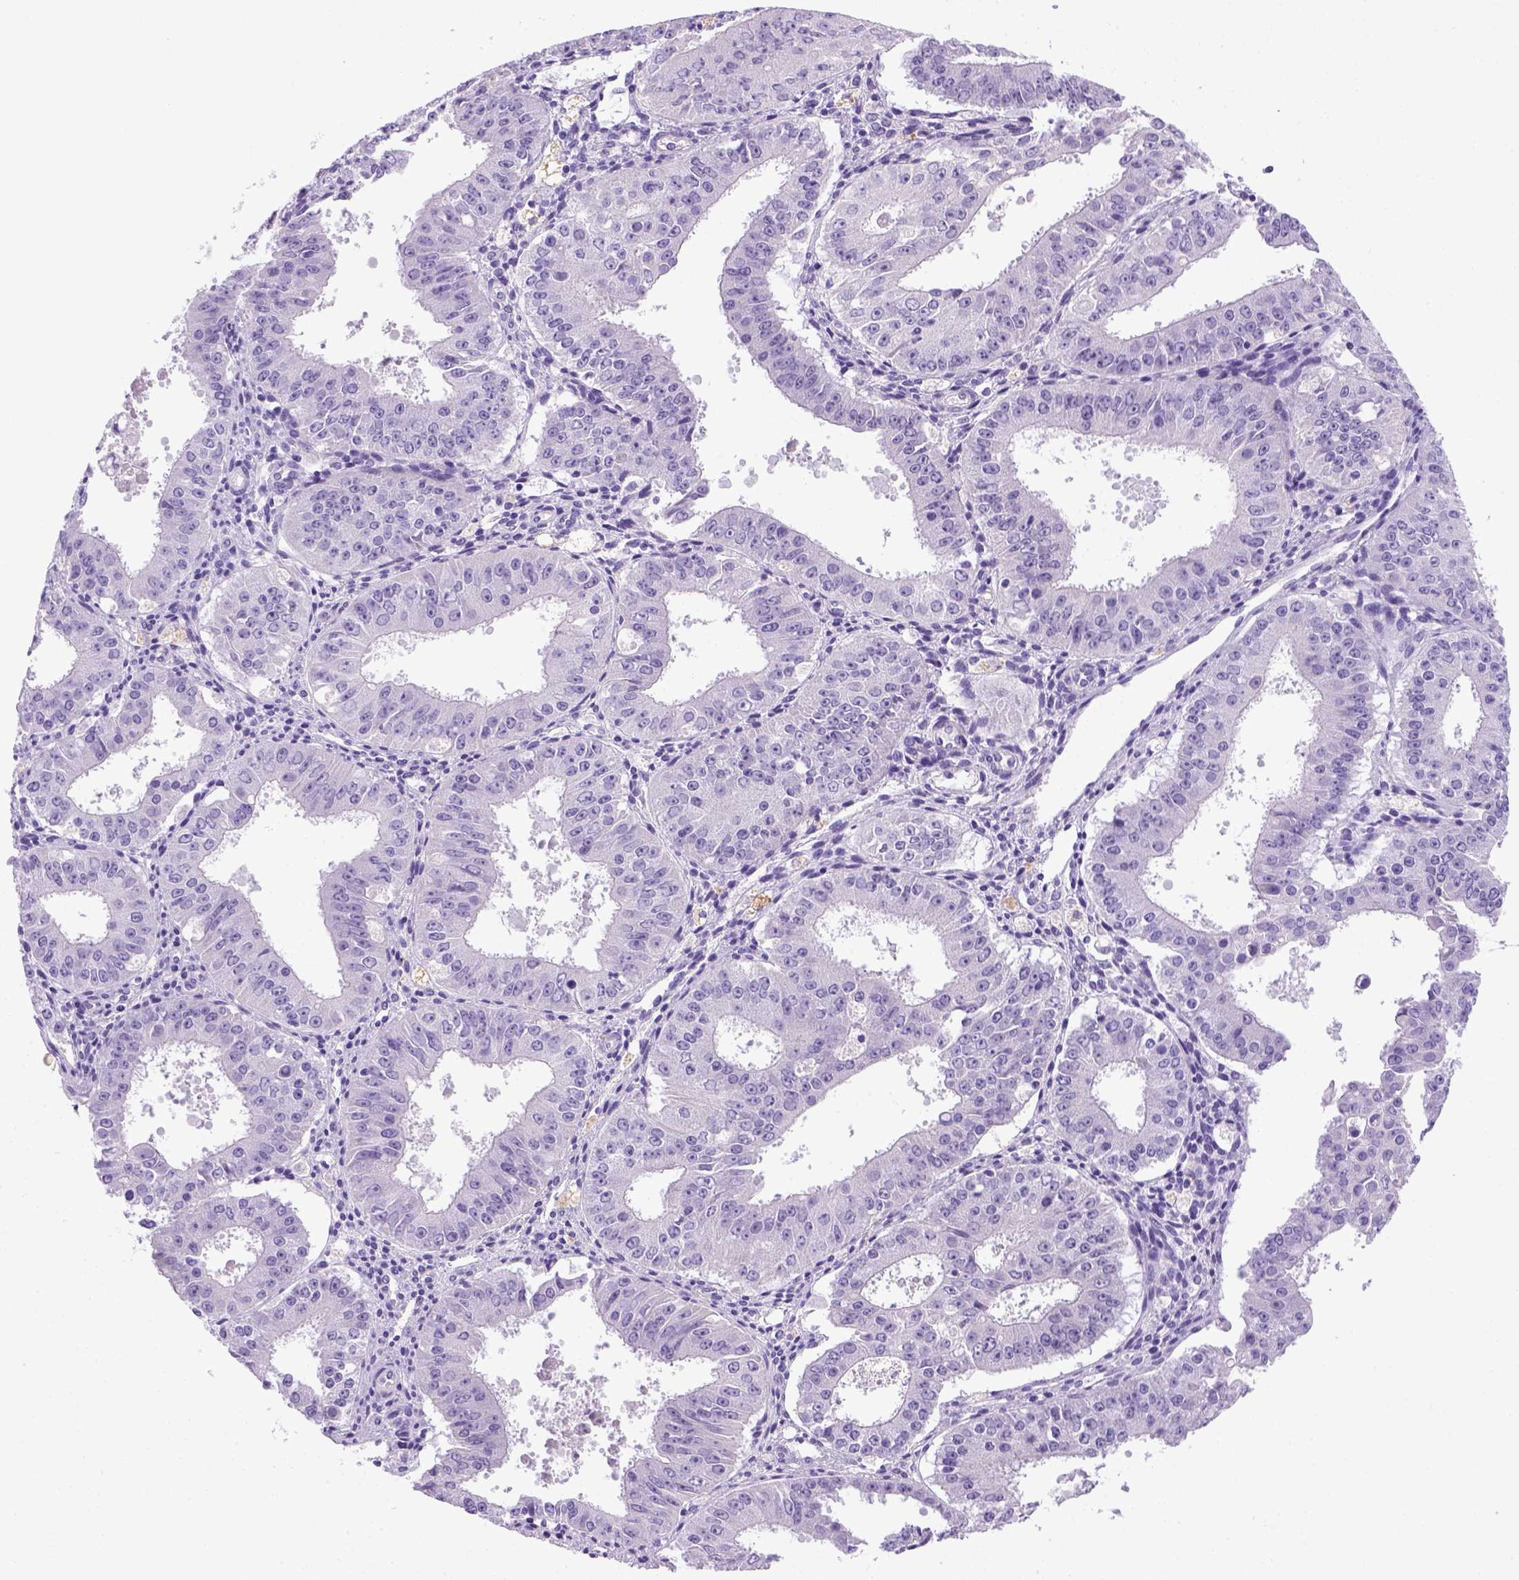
{"staining": {"intensity": "negative", "quantity": "none", "location": "none"}, "tissue": "ovarian cancer", "cell_type": "Tumor cells", "image_type": "cancer", "snomed": [{"axis": "morphology", "description": "Carcinoma, endometroid"}, {"axis": "topography", "description": "Ovary"}], "caption": "Tumor cells are negative for brown protein staining in ovarian cancer (endometroid carcinoma). (Brightfield microscopy of DAB (3,3'-diaminobenzidine) IHC at high magnification).", "gene": "KRT71", "patient": {"sex": "female", "age": 42}}